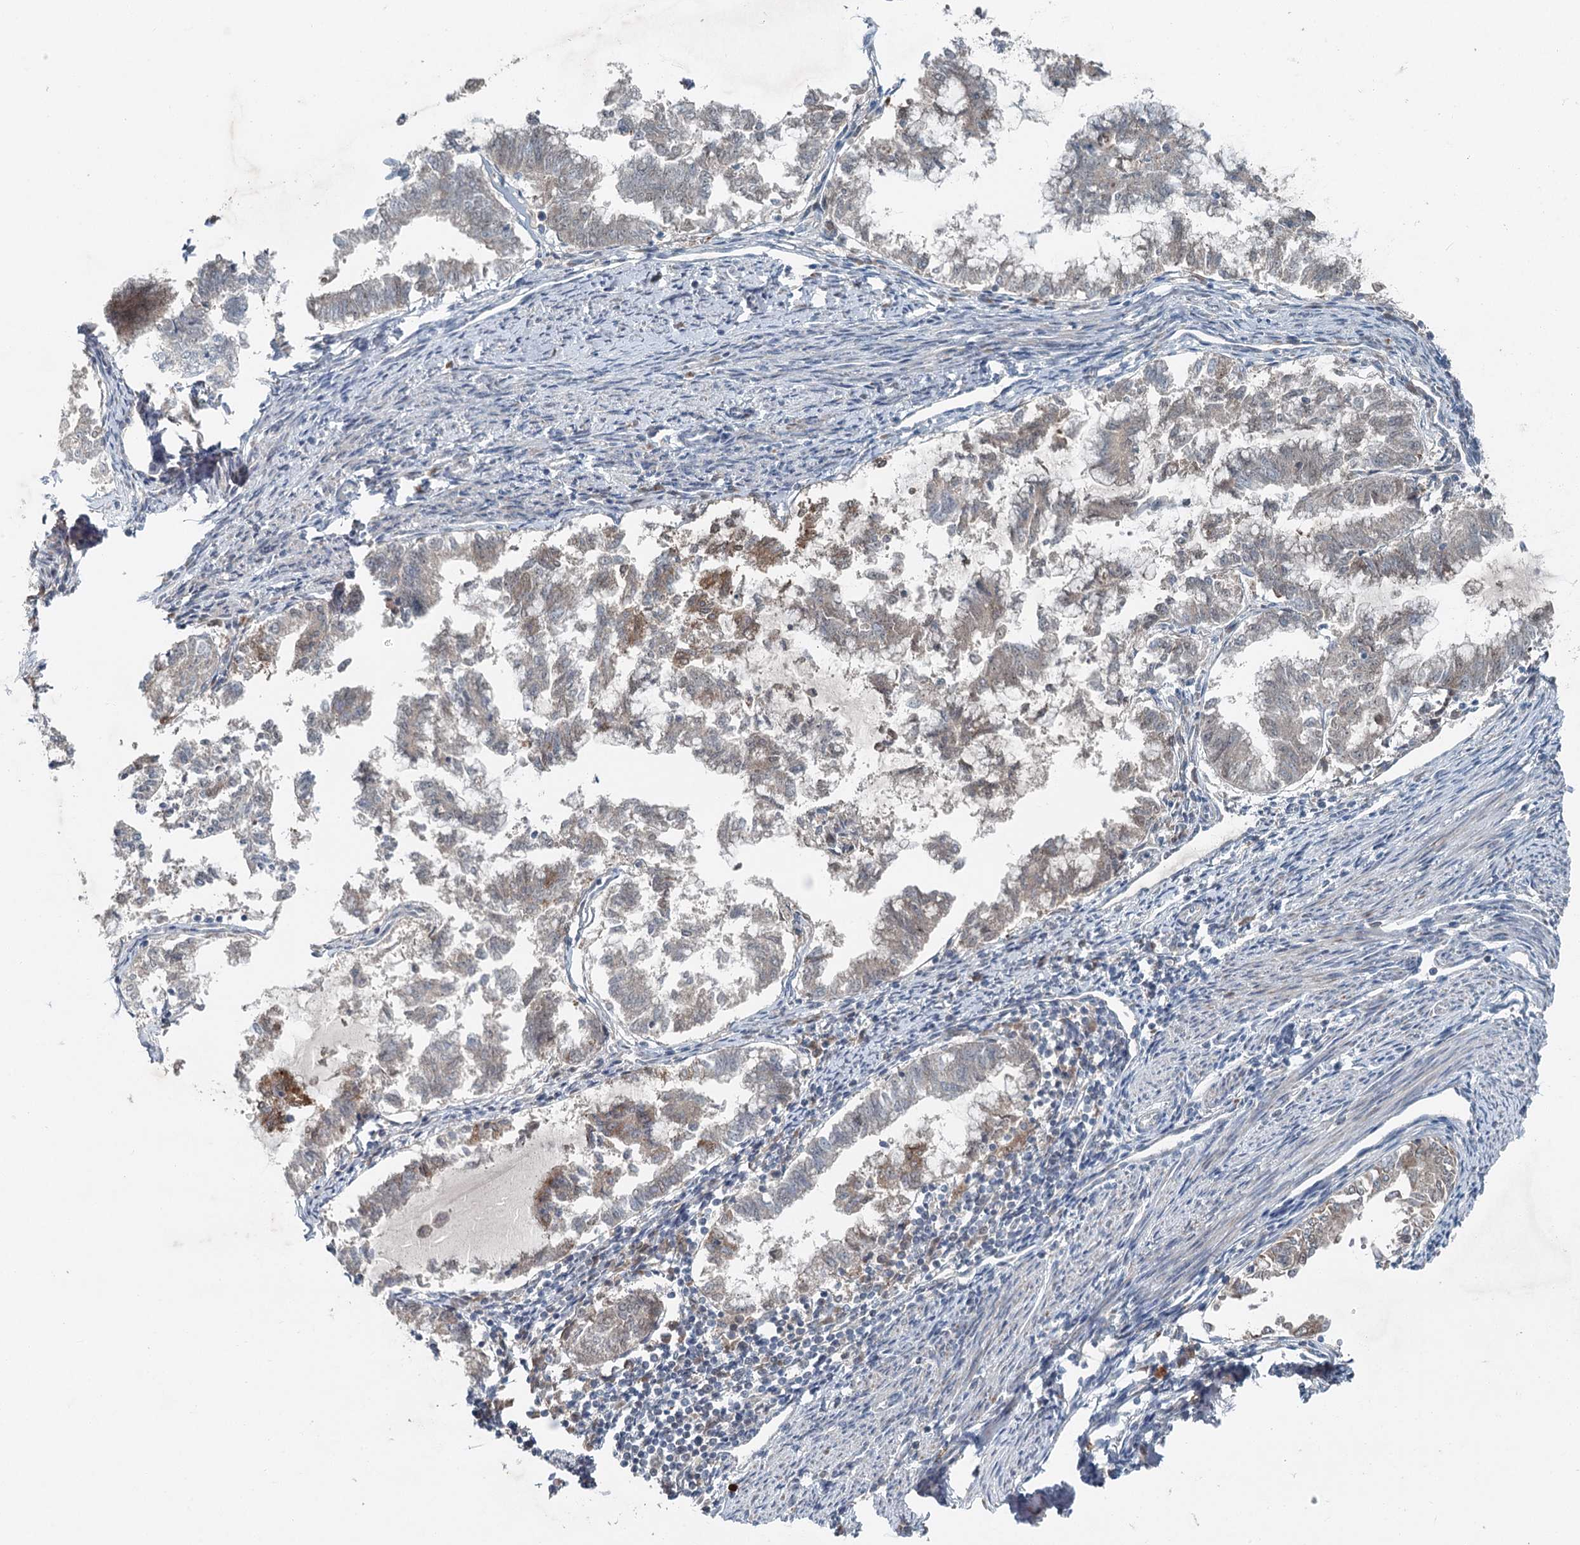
{"staining": {"intensity": "moderate", "quantity": "<25%", "location": "cytoplasmic/membranous"}, "tissue": "endometrial cancer", "cell_type": "Tumor cells", "image_type": "cancer", "snomed": [{"axis": "morphology", "description": "Adenocarcinoma, NOS"}, {"axis": "topography", "description": "Endometrium"}], "caption": "Human endometrial cancer (adenocarcinoma) stained for a protein (brown) demonstrates moderate cytoplasmic/membranous positive positivity in approximately <25% of tumor cells.", "gene": "CHCHD5", "patient": {"sex": "female", "age": 79}}